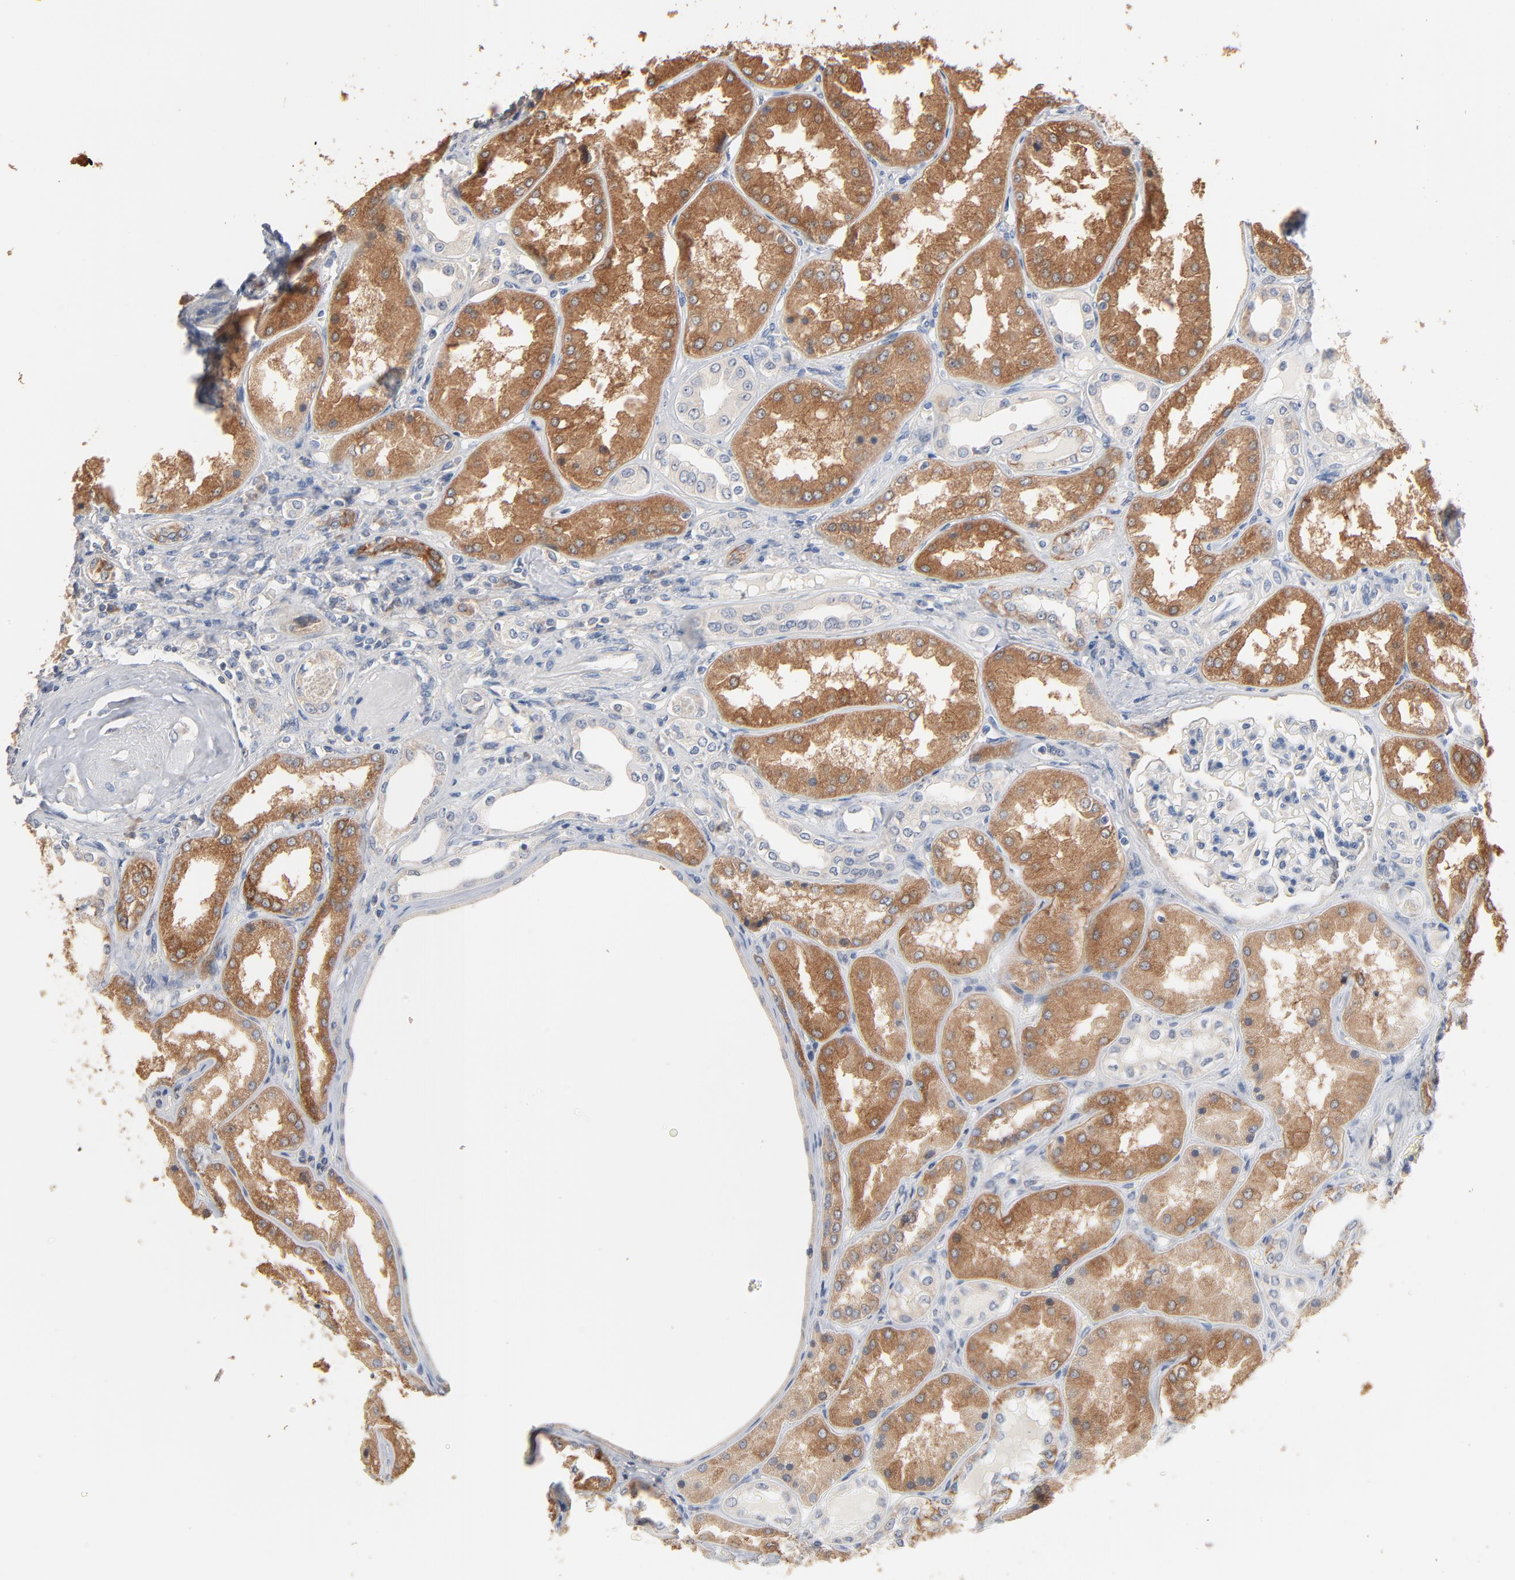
{"staining": {"intensity": "negative", "quantity": "none", "location": "none"}, "tissue": "kidney", "cell_type": "Cells in glomeruli", "image_type": "normal", "snomed": [{"axis": "morphology", "description": "Normal tissue, NOS"}, {"axis": "topography", "description": "Kidney"}], "caption": "Immunohistochemistry (IHC) of unremarkable human kidney displays no positivity in cells in glomeruli. (Stains: DAB immunohistochemistry (IHC) with hematoxylin counter stain, Microscopy: brightfield microscopy at high magnification).", "gene": "ZDHHC8", "patient": {"sex": "female", "age": 56}}